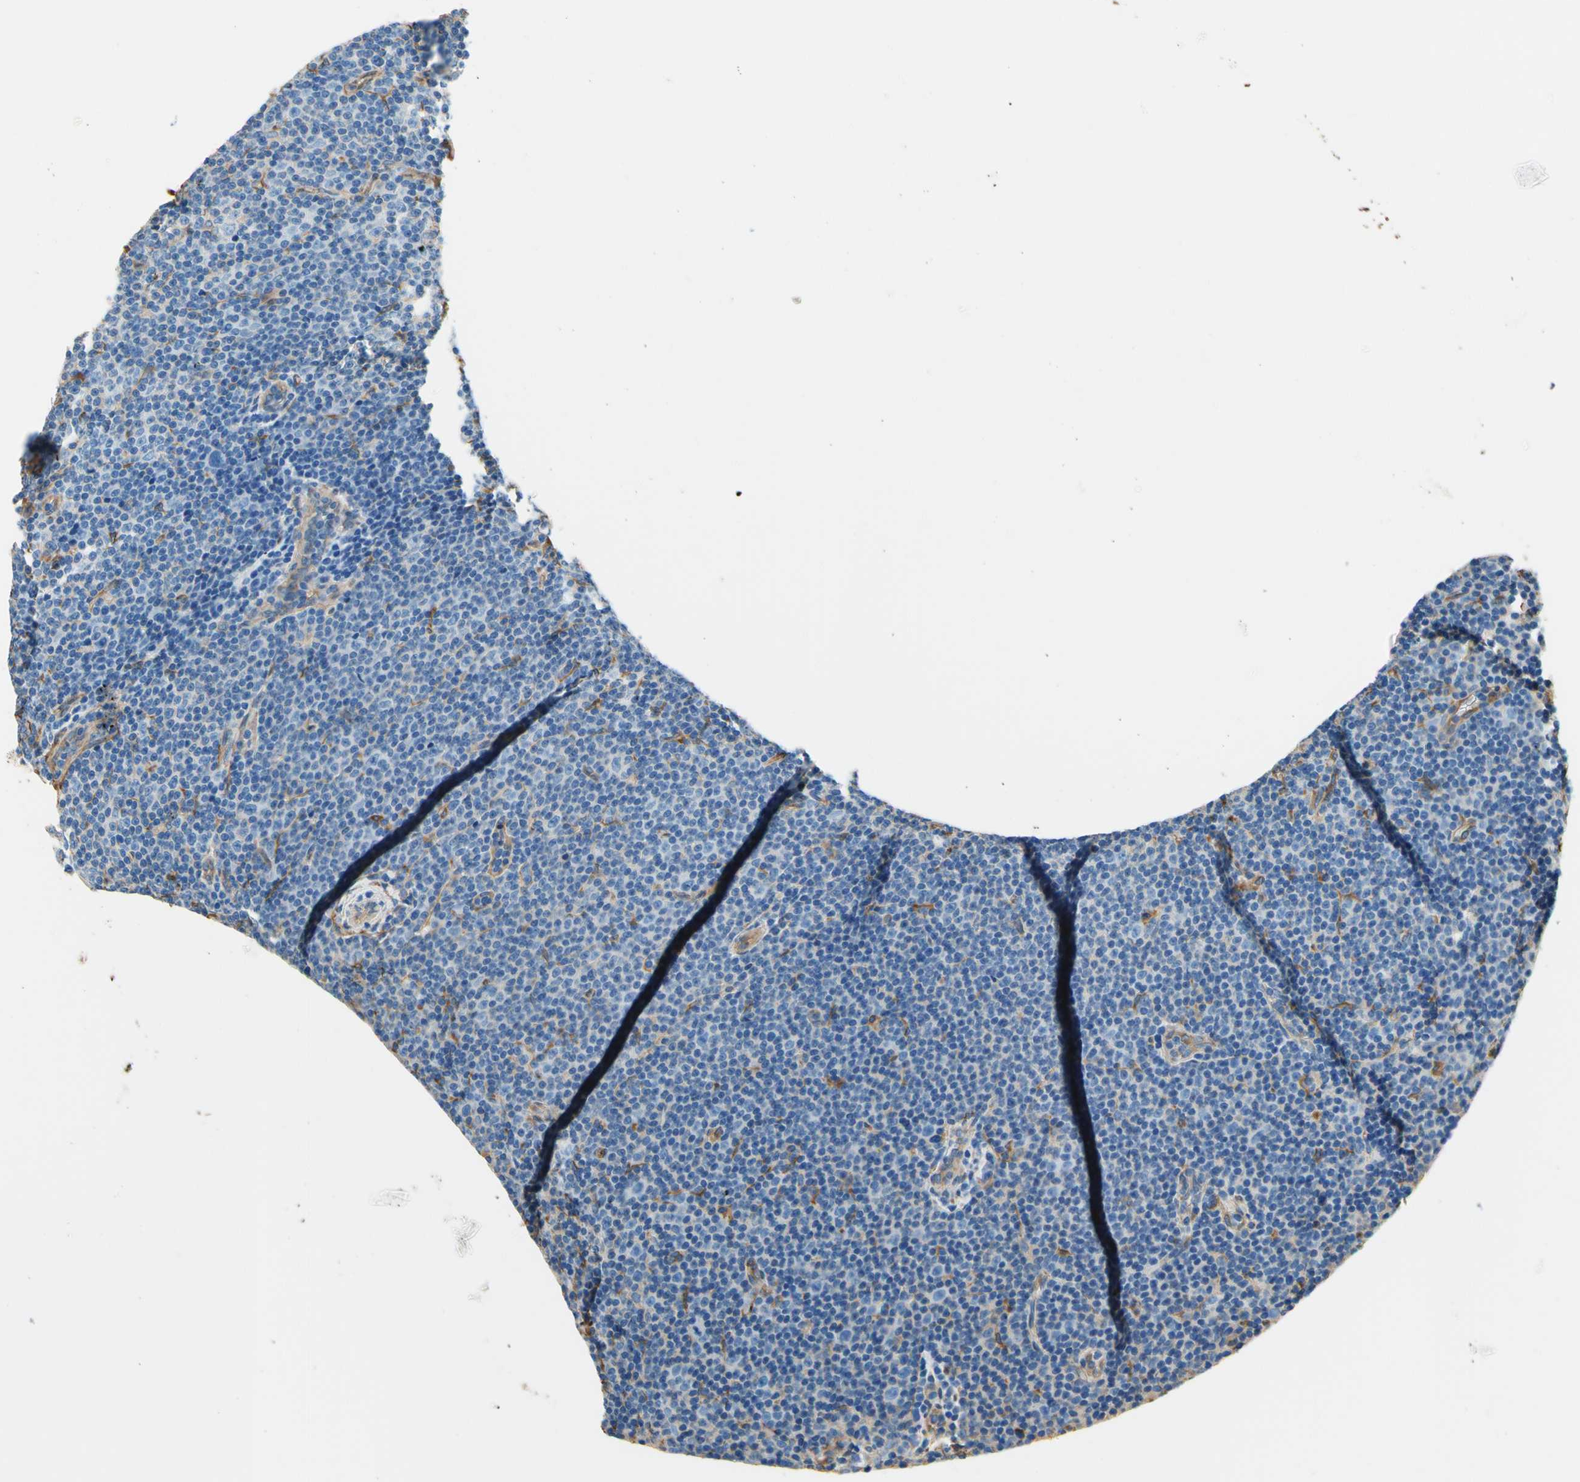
{"staining": {"intensity": "negative", "quantity": "none", "location": "none"}, "tissue": "lymphoma", "cell_type": "Tumor cells", "image_type": "cancer", "snomed": [{"axis": "morphology", "description": "Malignant lymphoma, non-Hodgkin's type, Low grade"}, {"axis": "topography", "description": "Lymph node"}], "caption": "Lymphoma was stained to show a protein in brown. There is no significant expression in tumor cells.", "gene": "DPYSL3", "patient": {"sex": "female", "age": 67}}